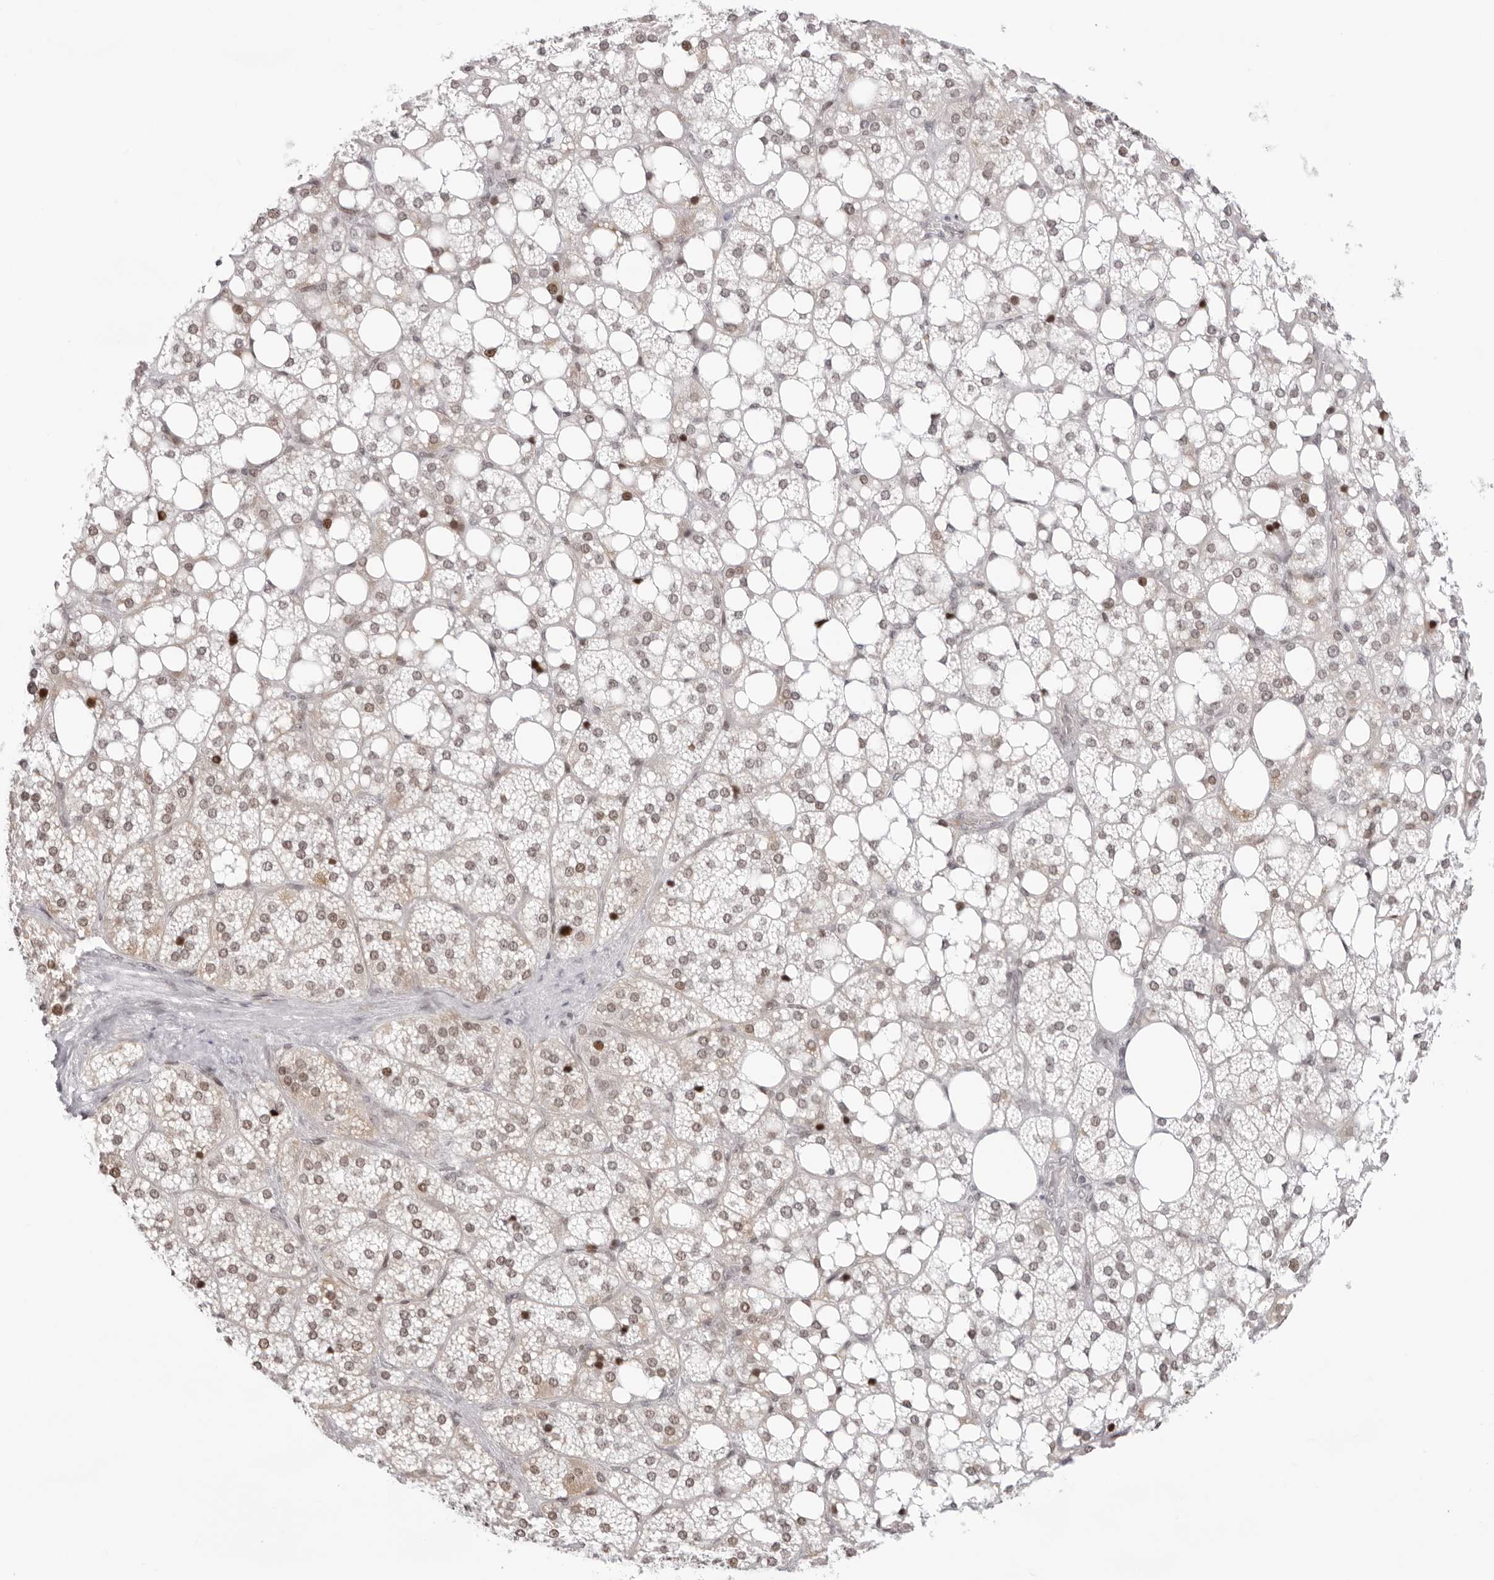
{"staining": {"intensity": "moderate", "quantity": ">75%", "location": "nuclear"}, "tissue": "adrenal gland", "cell_type": "Glandular cells", "image_type": "normal", "snomed": [{"axis": "morphology", "description": "Normal tissue, NOS"}, {"axis": "topography", "description": "Adrenal gland"}], "caption": "Glandular cells exhibit medium levels of moderate nuclear positivity in about >75% of cells in unremarkable adrenal gland. (DAB (3,3'-diaminobenzidine) IHC, brown staining for protein, blue staining for nuclei).", "gene": "NTPCR", "patient": {"sex": "female", "age": 59}}